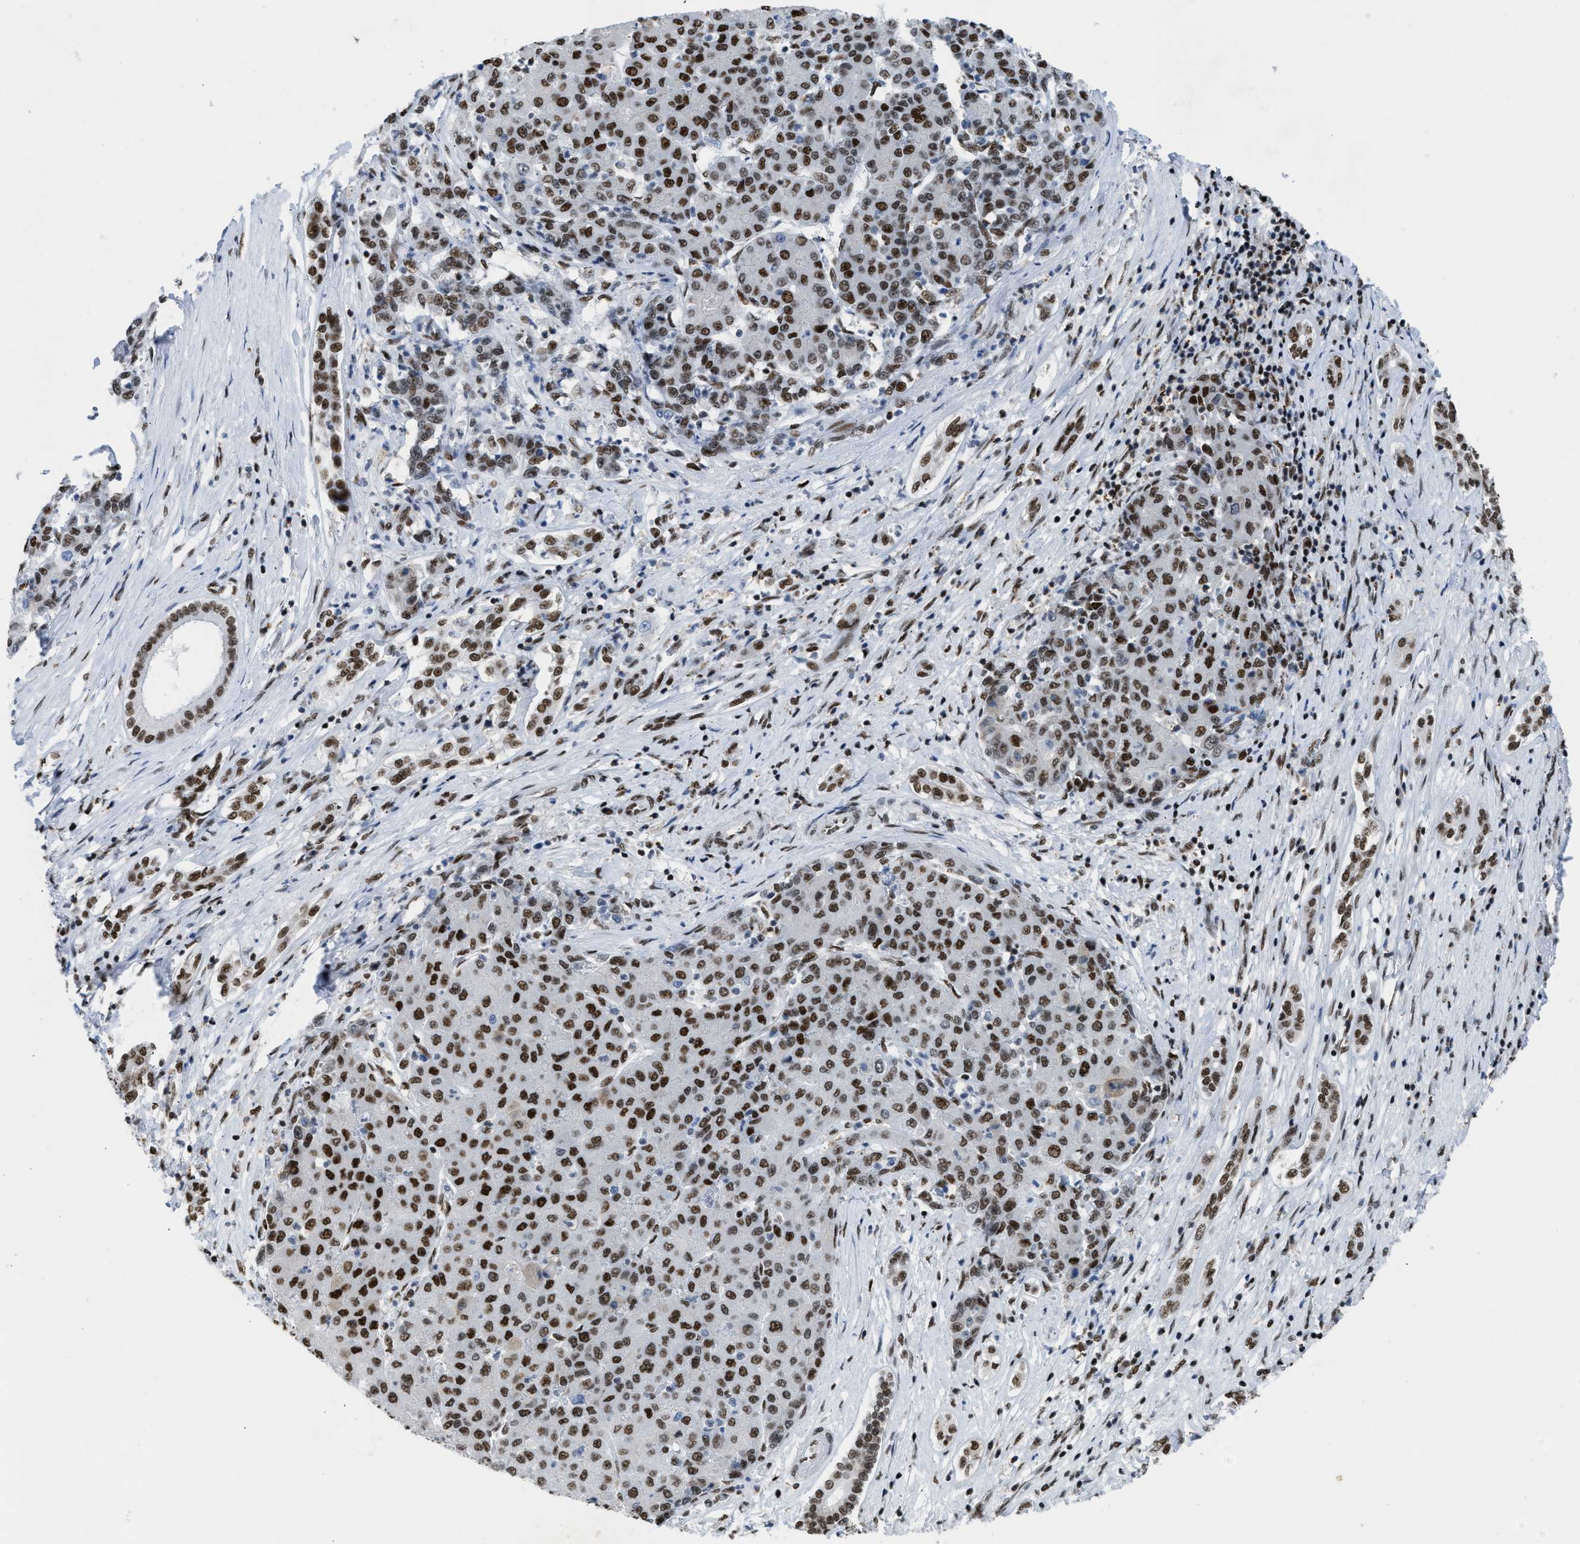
{"staining": {"intensity": "strong", "quantity": ">75%", "location": "nuclear"}, "tissue": "liver cancer", "cell_type": "Tumor cells", "image_type": "cancer", "snomed": [{"axis": "morphology", "description": "Carcinoma, Hepatocellular, NOS"}, {"axis": "topography", "description": "Liver"}], "caption": "Hepatocellular carcinoma (liver) stained for a protein (brown) exhibits strong nuclear positive expression in about >75% of tumor cells.", "gene": "SCAF4", "patient": {"sex": "male", "age": 65}}